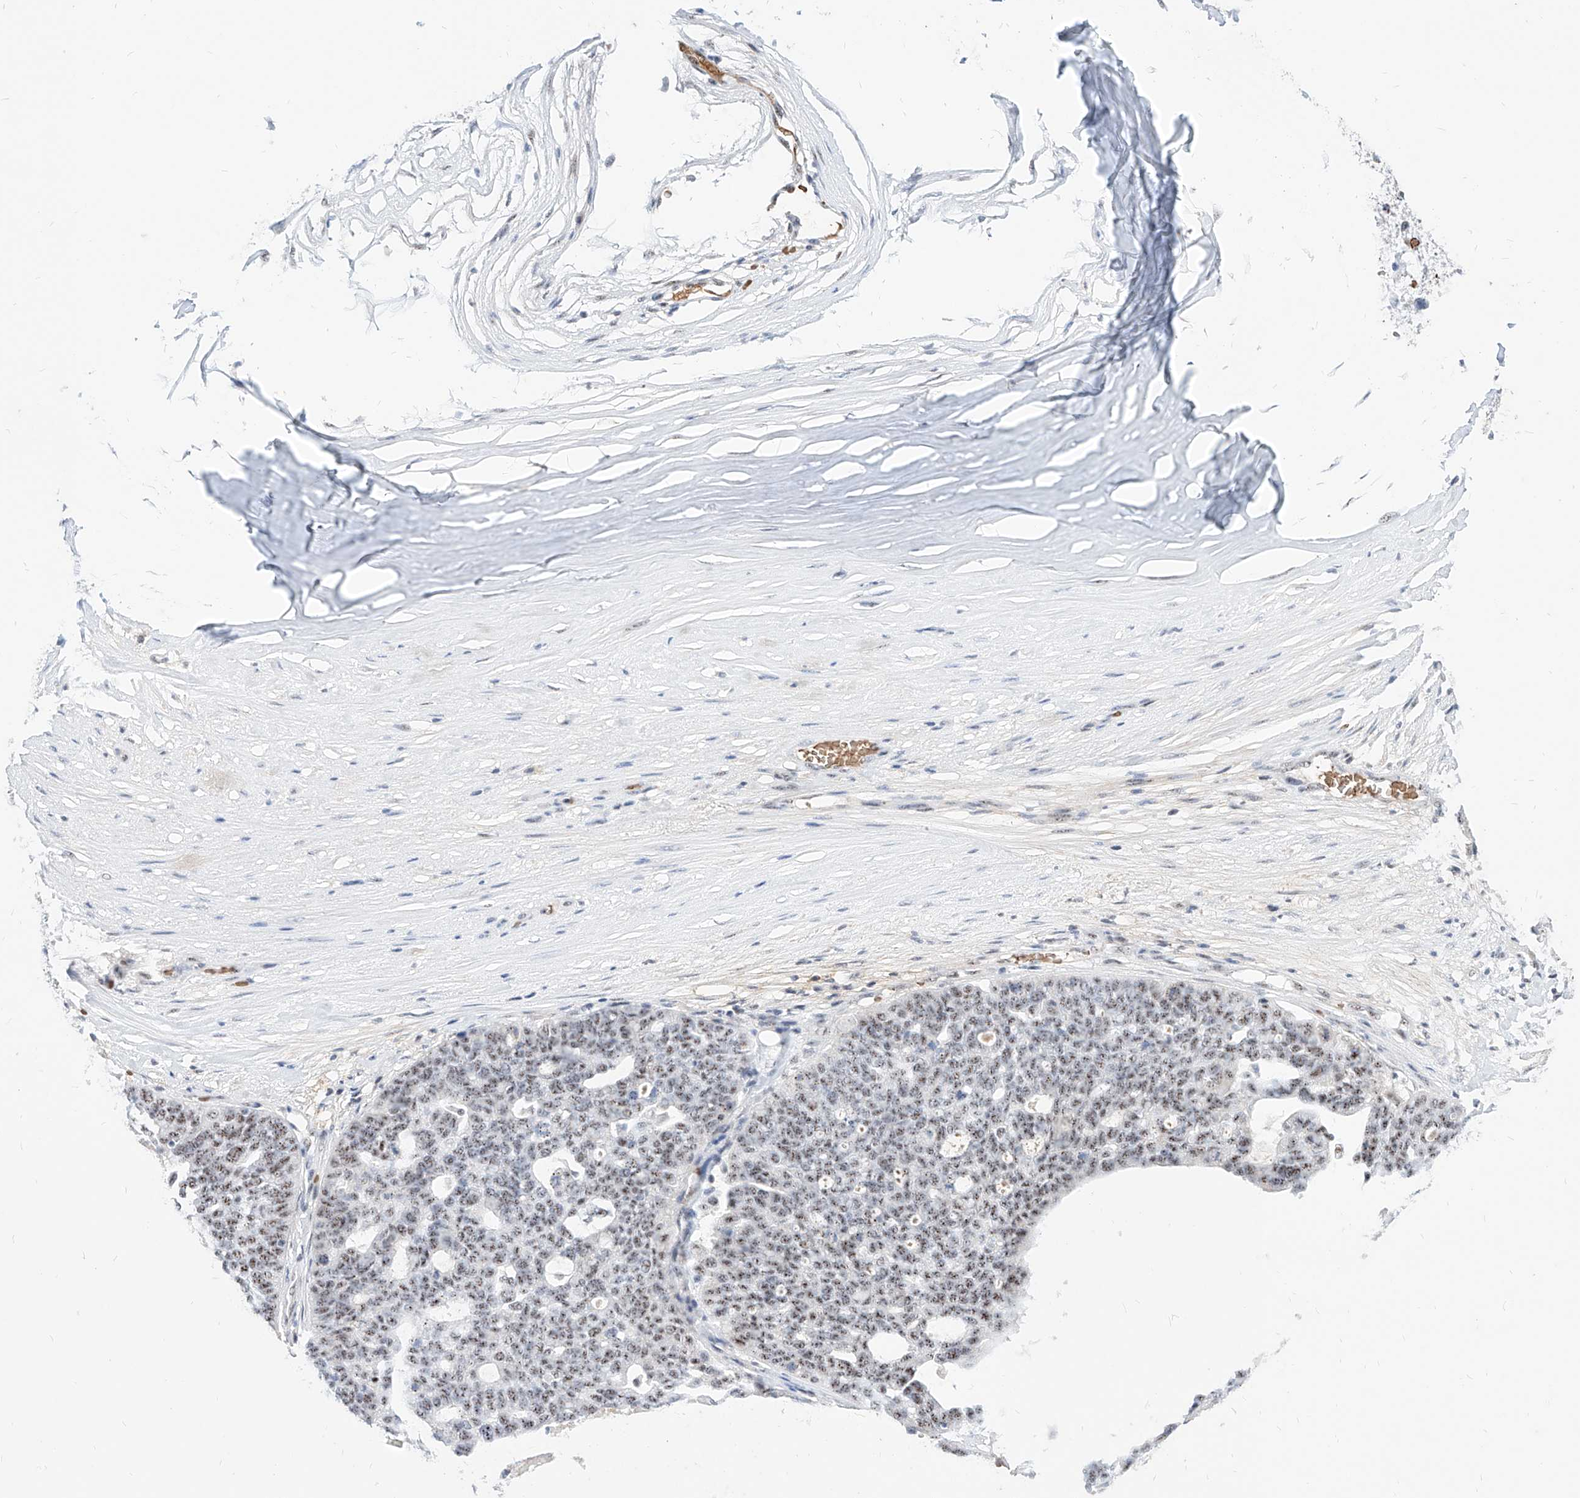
{"staining": {"intensity": "moderate", "quantity": ">75%", "location": "nuclear"}, "tissue": "ovarian cancer", "cell_type": "Tumor cells", "image_type": "cancer", "snomed": [{"axis": "morphology", "description": "Cystadenocarcinoma, serous, NOS"}, {"axis": "topography", "description": "Ovary"}], "caption": "Ovarian cancer stained with a protein marker shows moderate staining in tumor cells.", "gene": "ZFP42", "patient": {"sex": "female", "age": 59}}